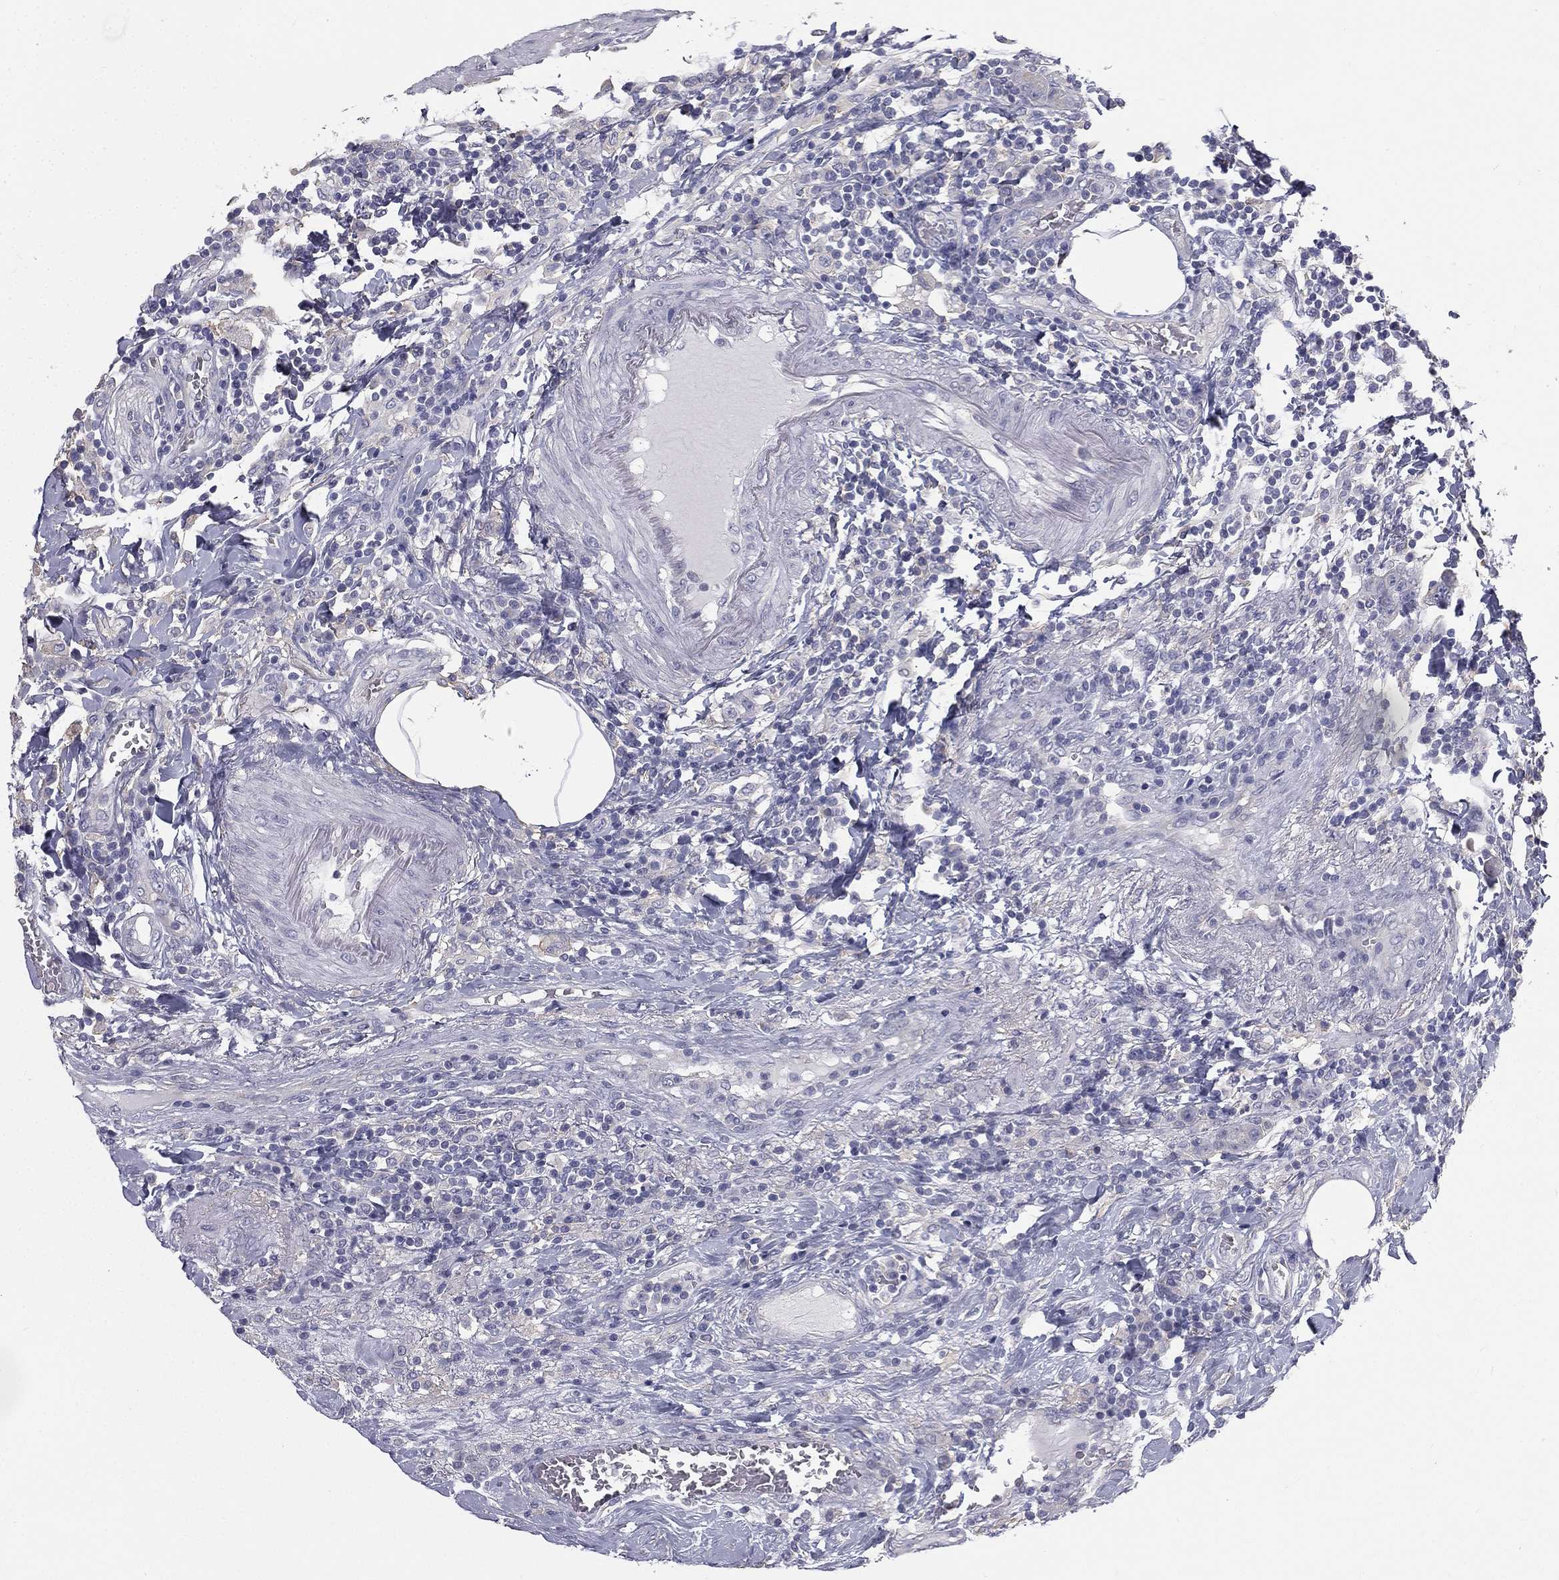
{"staining": {"intensity": "moderate", "quantity": "<25%", "location": "cytoplasmic/membranous"}, "tissue": "colorectal cancer", "cell_type": "Tumor cells", "image_type": "cancer", "snomed": [{"axis": "morphology", "description": "Adenocarcinoma, NOS"}, {"axis": "topography", "description": "Colon"}], "caption": "Protein expression analysis of human adenocarcinoma (colorectal) reveals moderate cytoplasmic/membranous staining in about <25% of tumor cells.", "gene": "MUC13", "patient": {"sex": "female", "age": 48}}